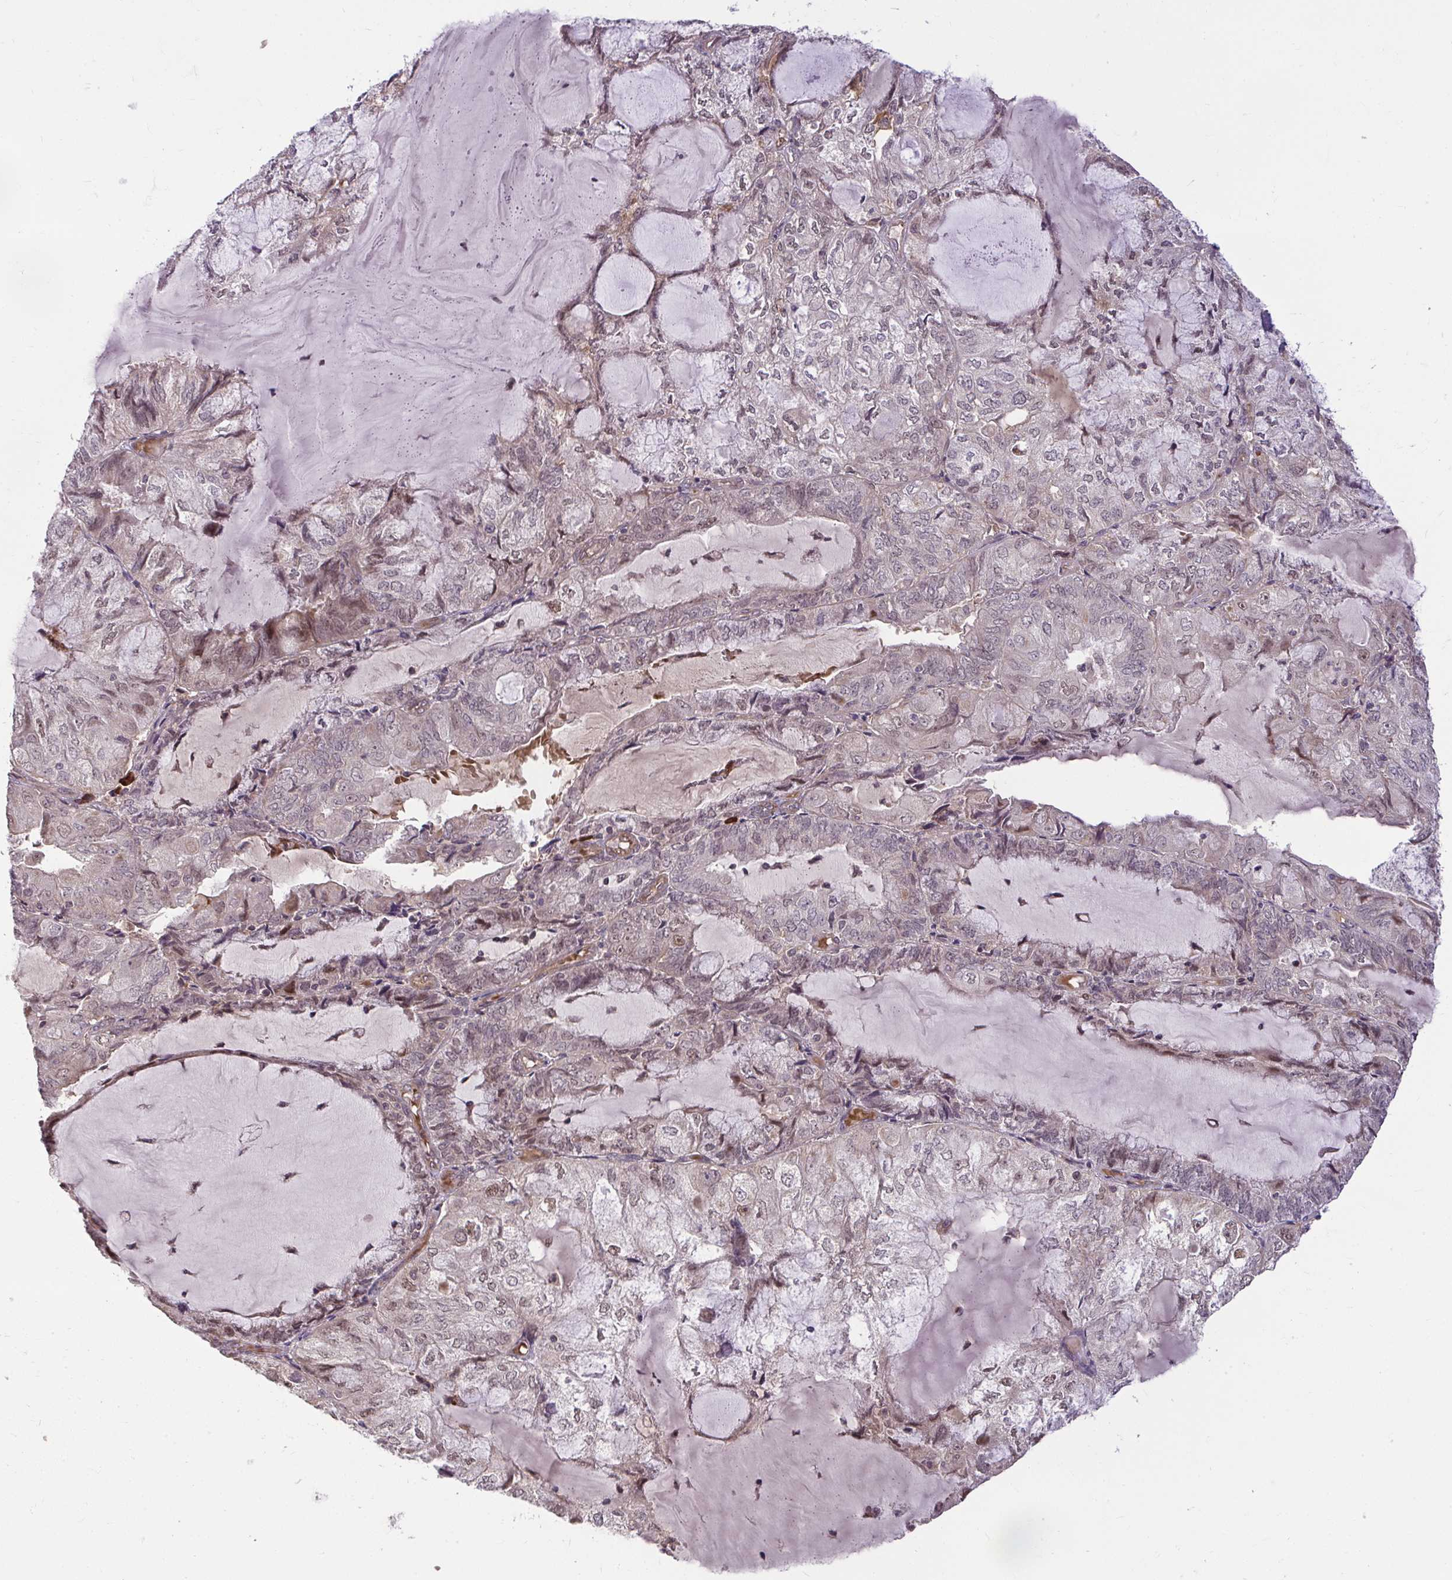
{"staining": {"intensity": "moderate", "quantity": "25%-75%", "location": "nuclear"}, "tissue": "endometrial cancer", "cell_type": "Tumor cells", "image_type": "cancer", "snomed": [{"axis": "morphology", "description": "Adenocarcinoma, NOS"}, {"axis": "topography", "description": "Endometrium"}], "caption": "A histopathology image showing moderate nuclear expression in approximately 25%-75% of tumor cells in adenocarcinoma (endometrial), as visualized by brown immunohistochemical staining.", "gene": "ZSCAN9", "patient": {"sex": "female", "age": 81}}